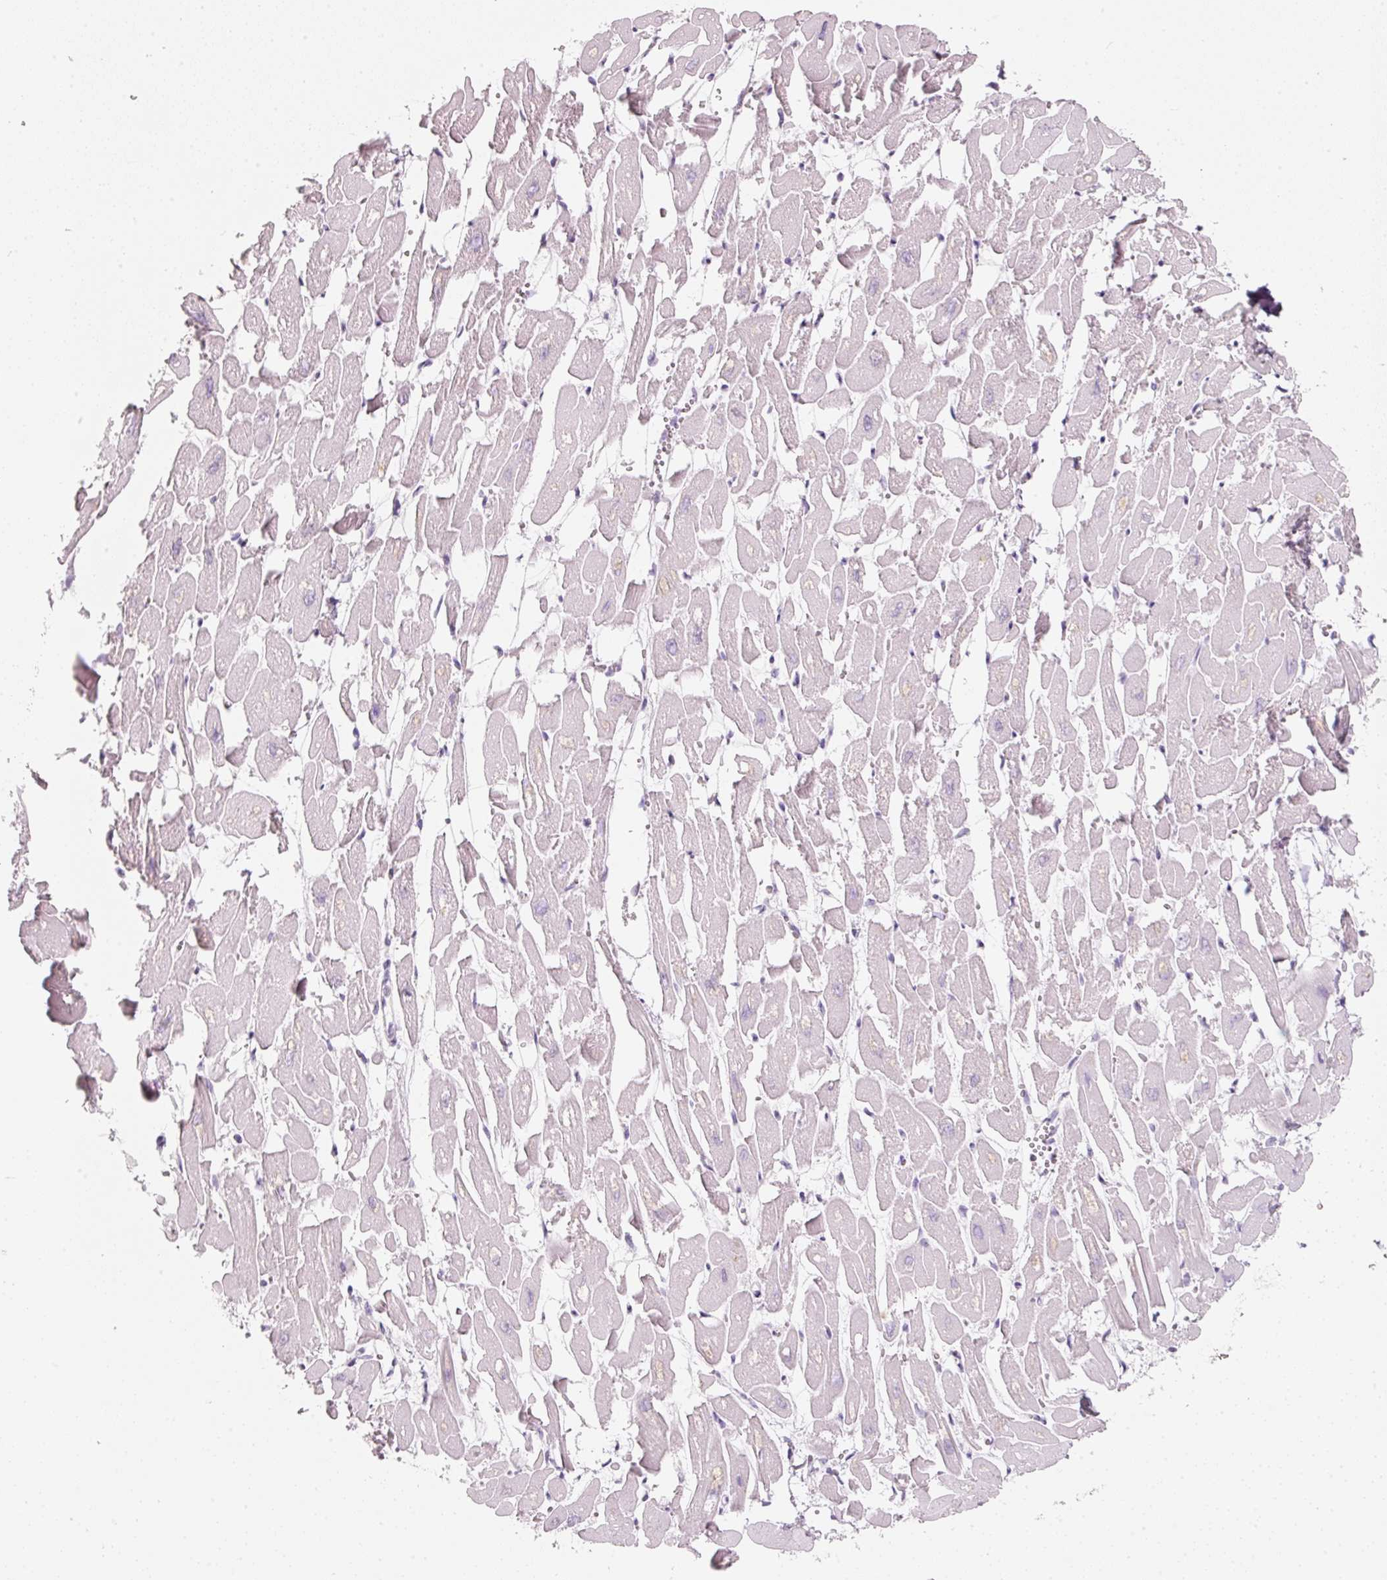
{"staining": {"intensity": "negative", "quantity": "none", "location": "none"}, "tissue": "heart muscle", "cell_type": "Cardiomyocytes", "image_type": "normal", "snomed": [{"axis": "morphology", "description": "Normal tissue, NOS"}, {"axis": "topography", "description": "Heart"}], "caption": "This is a image of immunohistochemistry staining of benign heart muscle, which shows no expression in cardiomyocytes.", "gene": "ENSG00000206549", "patient": {"sex": "male", "age": 54}}